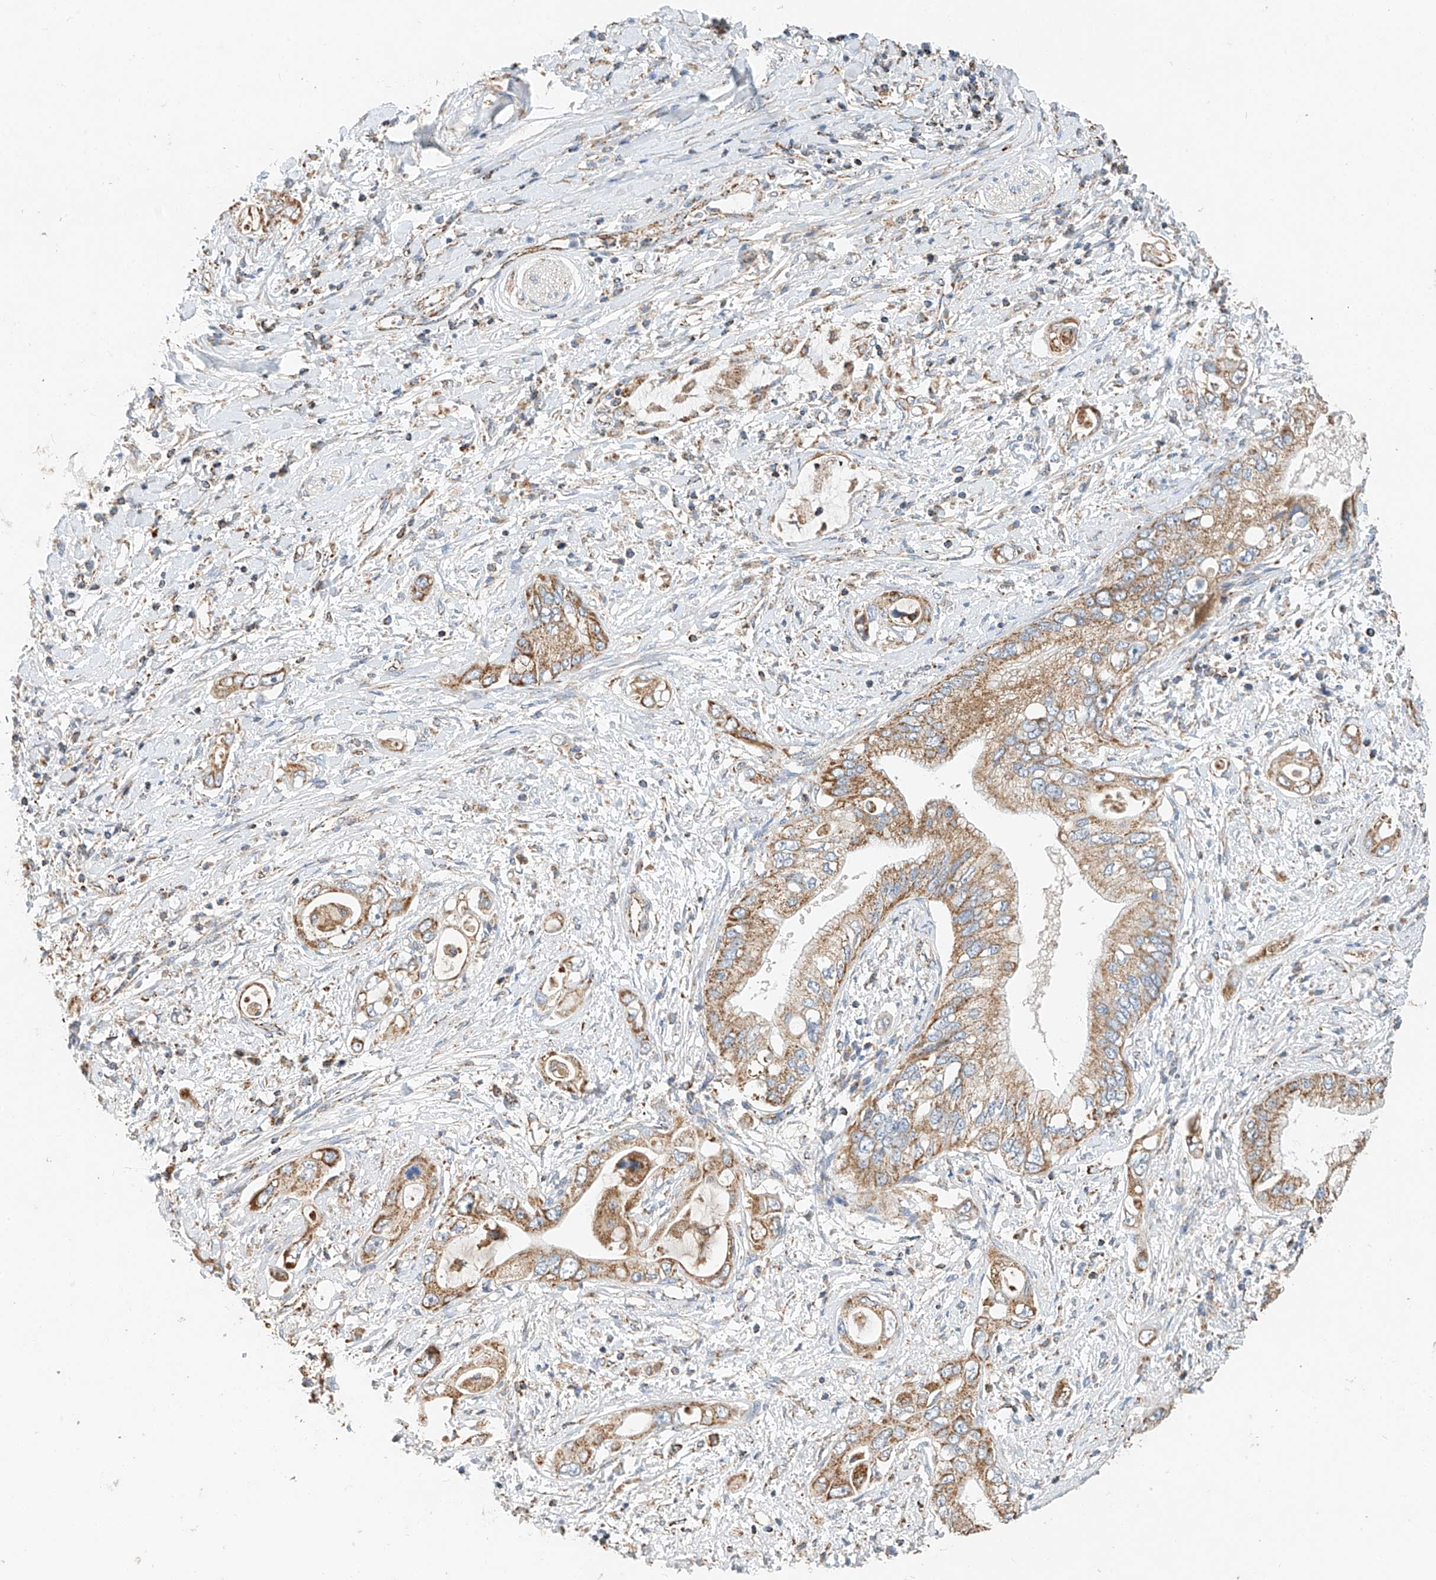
{"staining": {"intensity": "moderate", "quantity": ">75%", "location": "cytoplasmic/membranous"}, "tissue": "pancreatic cancer", "cell_type": "Tumor cells", "image_type": "cancer", "snomed": [{"axis": "morphology", "description": "Inflammation, NOS"}, {"axis": "morphology", "description": "Adenocarcinoma, NOS"}, {"axis": "topography", "description": "Pancreas"}], "caption": "Immunohistochemical staining of pancreatic cancer shows medium levels of moderate cytoplasmic/membranous staining in approximately >75% of tumor cells.", "gene": "YIPF7", "patient": {"sex": "female", "age": 56}}